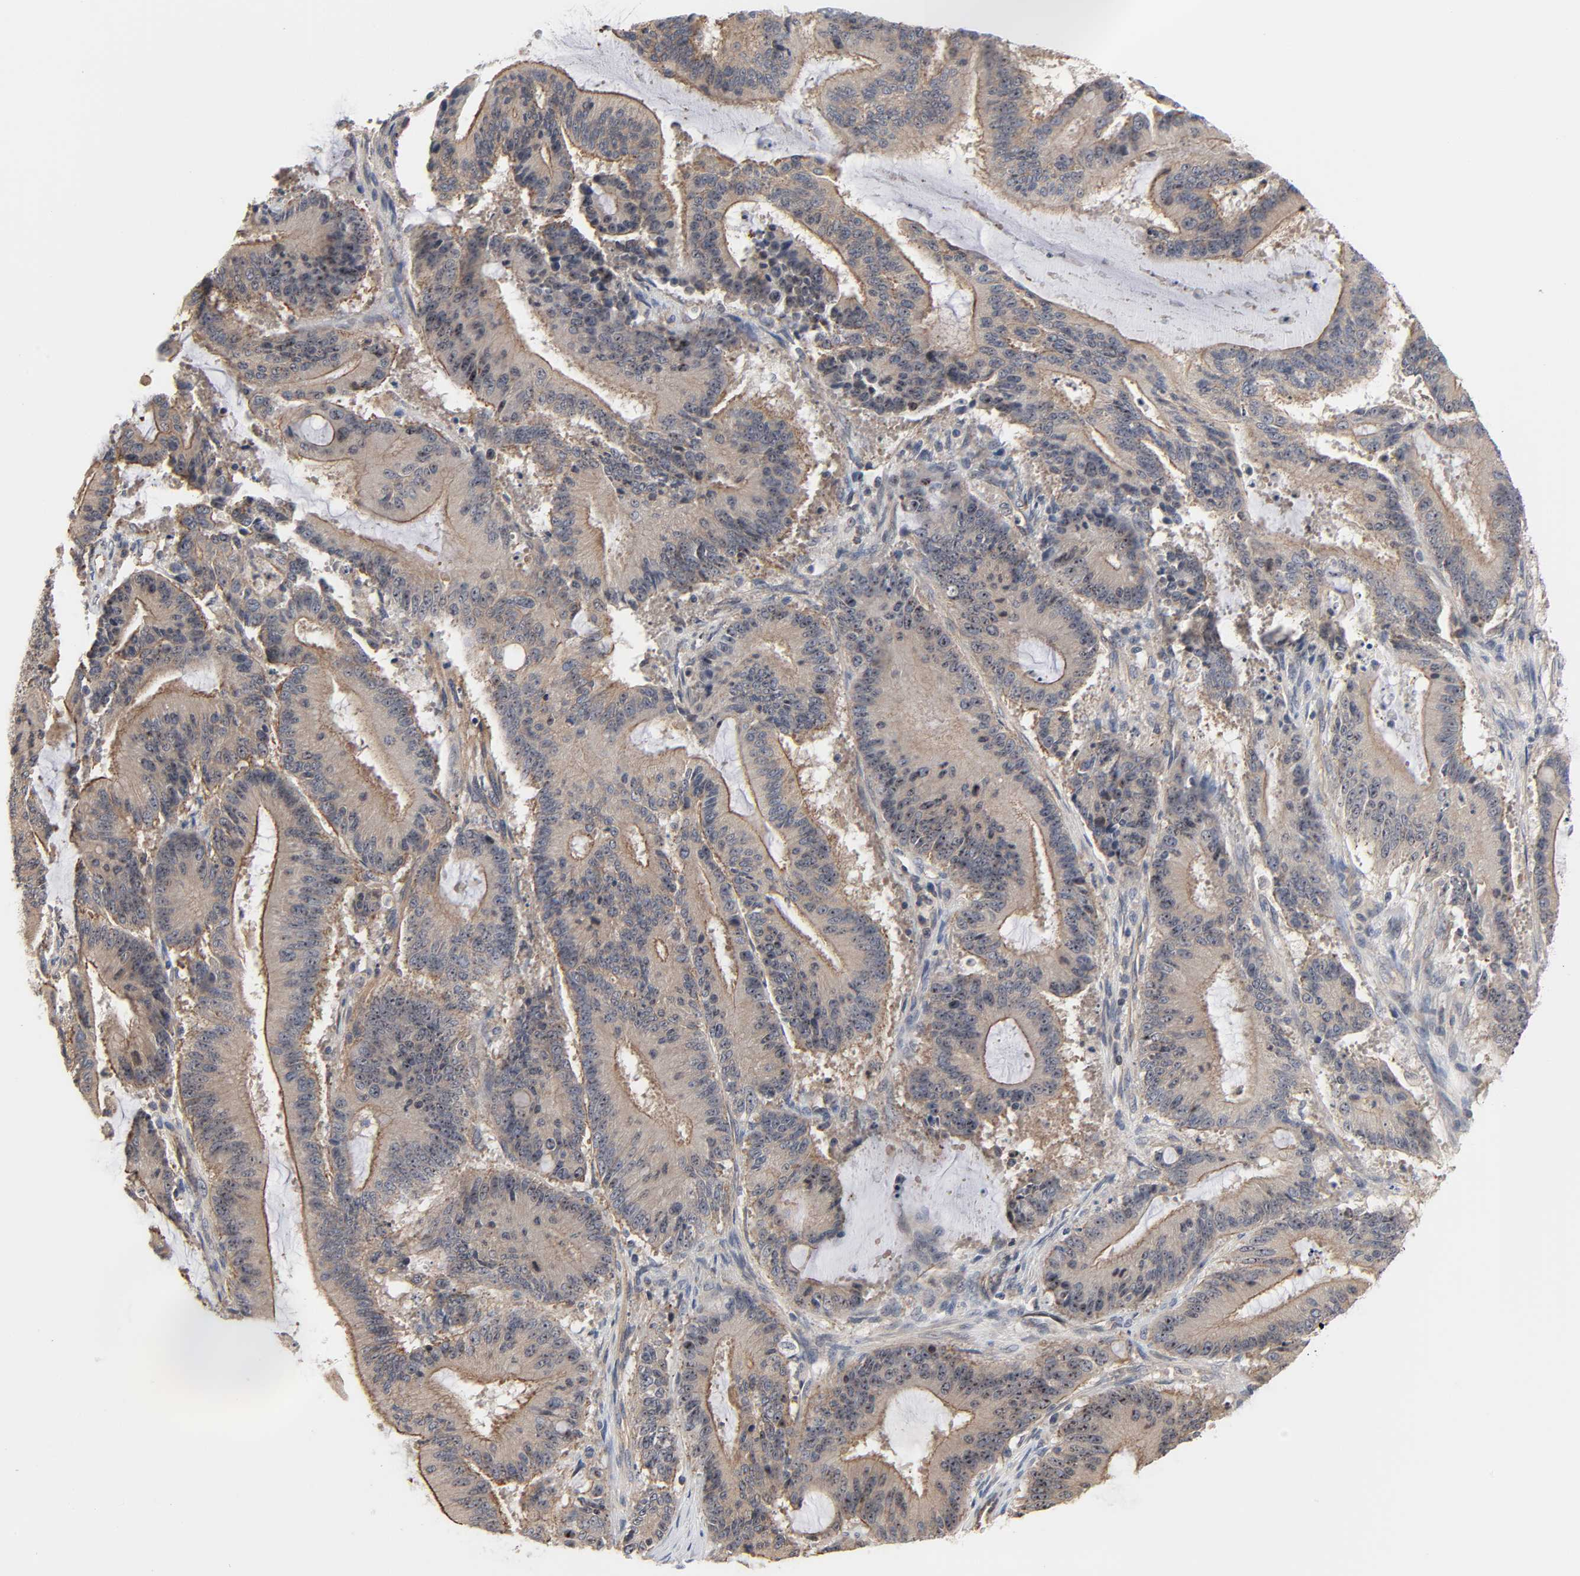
{"staining": {"intensity": "weak", "quantity": ">75%", "location": "cytoplasmic/membranous,nuclear"}, "tissue": "liver cancer", "cell_type": "Tumor cells", "image_type": "cancer", "snomed": [{"axis": "morphology", "description": "Cholangiocarcinoma"}, {"axis": "topography", "description": "Liver"}], "caption": "Tumor cells reveal low levels of weak cytoplasmic/membranous and nuclear staining in approximately >75% of cells in liver cancer.", "gene": "DDX10", "patient": {"sex": "female", "age": 73}}